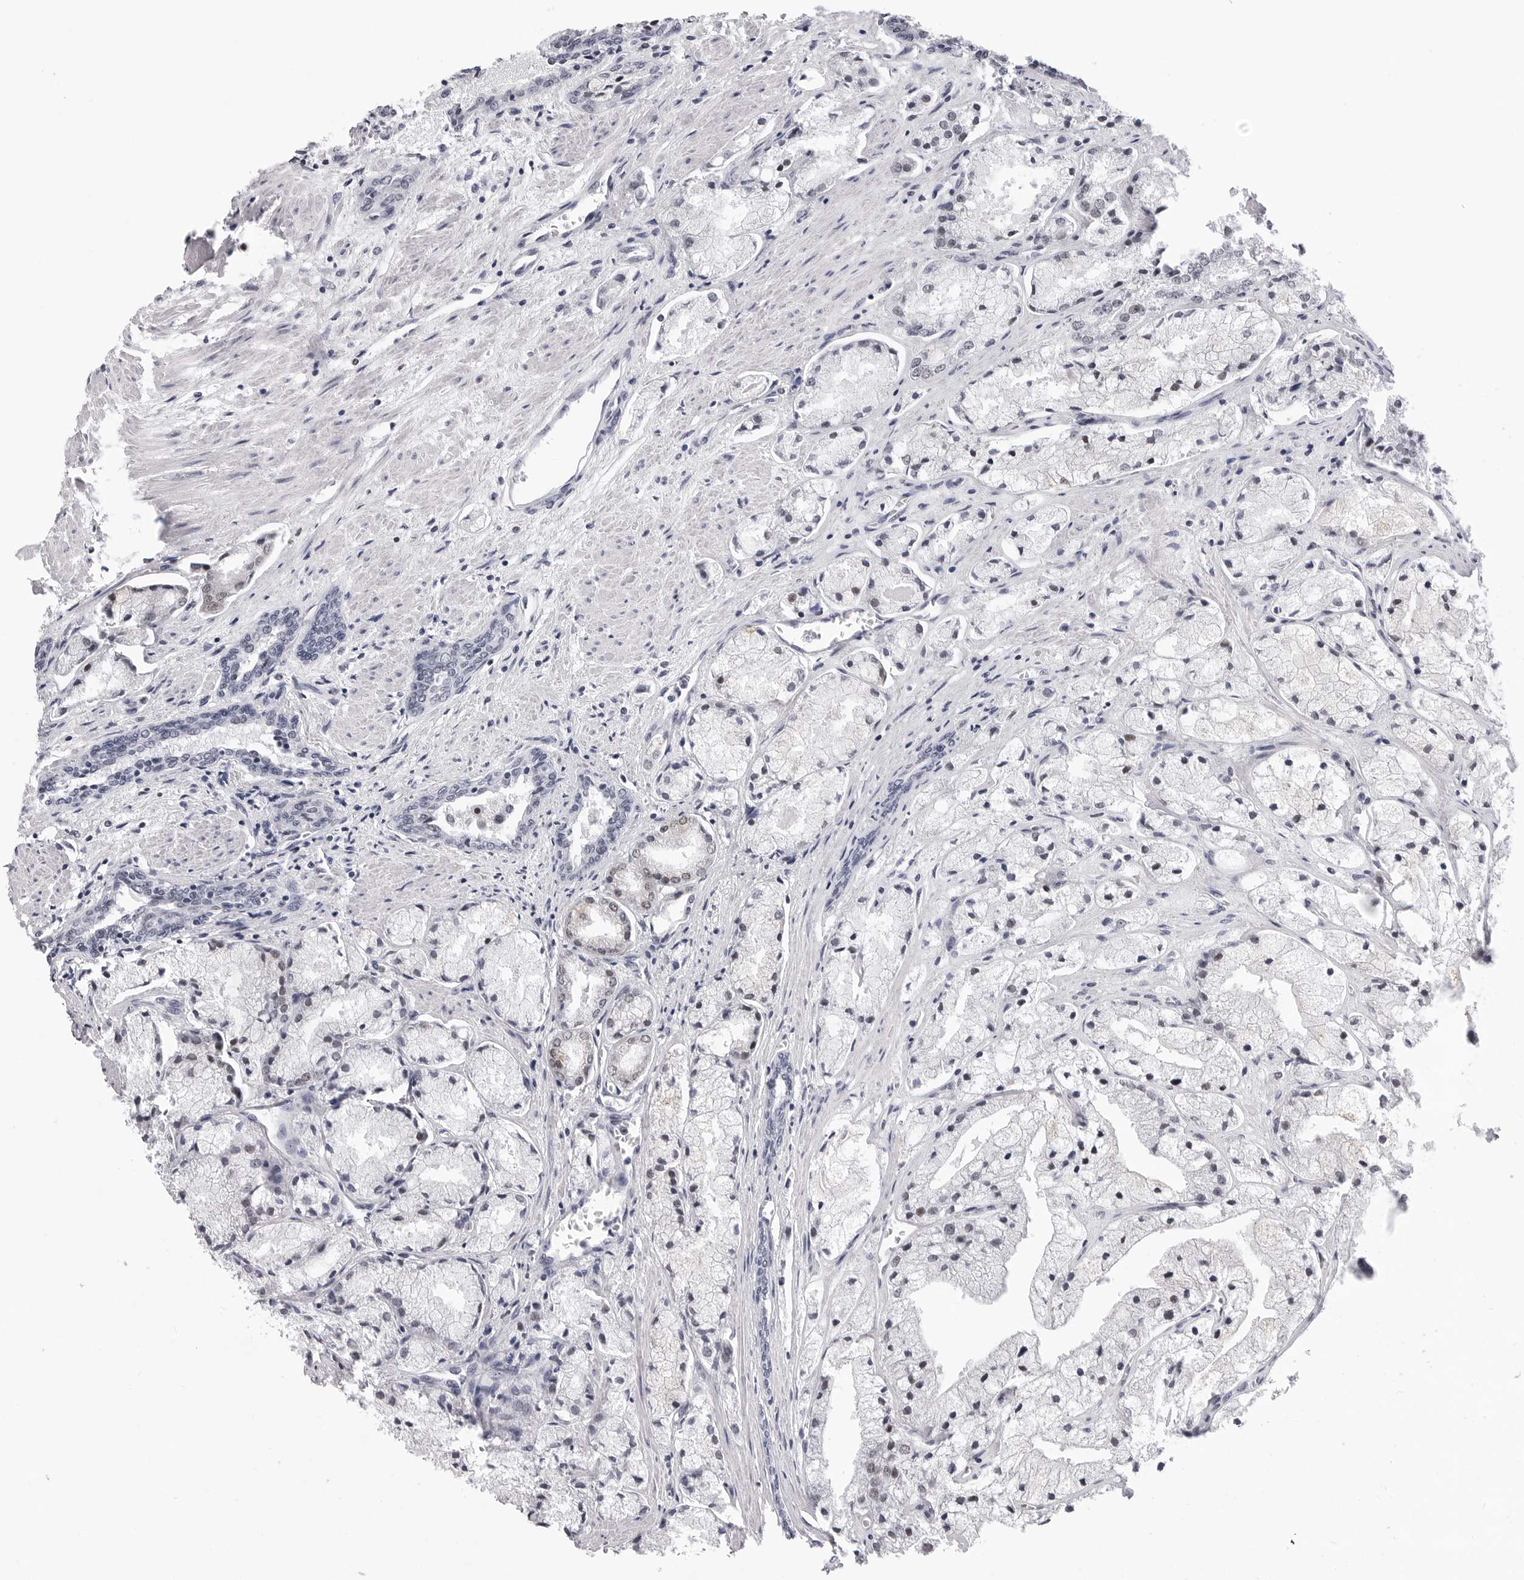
{"staining": {"intensity": "weak", "quantity": "<25%", "location": "nuclear"}, "tissue": "prostate cancer", "cell_type": "Tumor cells", "image_type": "cancer", "snomed": [{"axis": "morphology", "description": "Adenocarcinoma, High grade"}, {"axis": "topography", "description": "Prostate"}], "caption": "Tumor cells show no significant expression in prostate cancer. (Stains: DAB immunohistochemistry (IHC) with hematoxylin counter stain, Microscopy: brightfield microscopy at high magnification).", "gene": "SF3B4", "patient": {"sex": "male", "age": 50}}